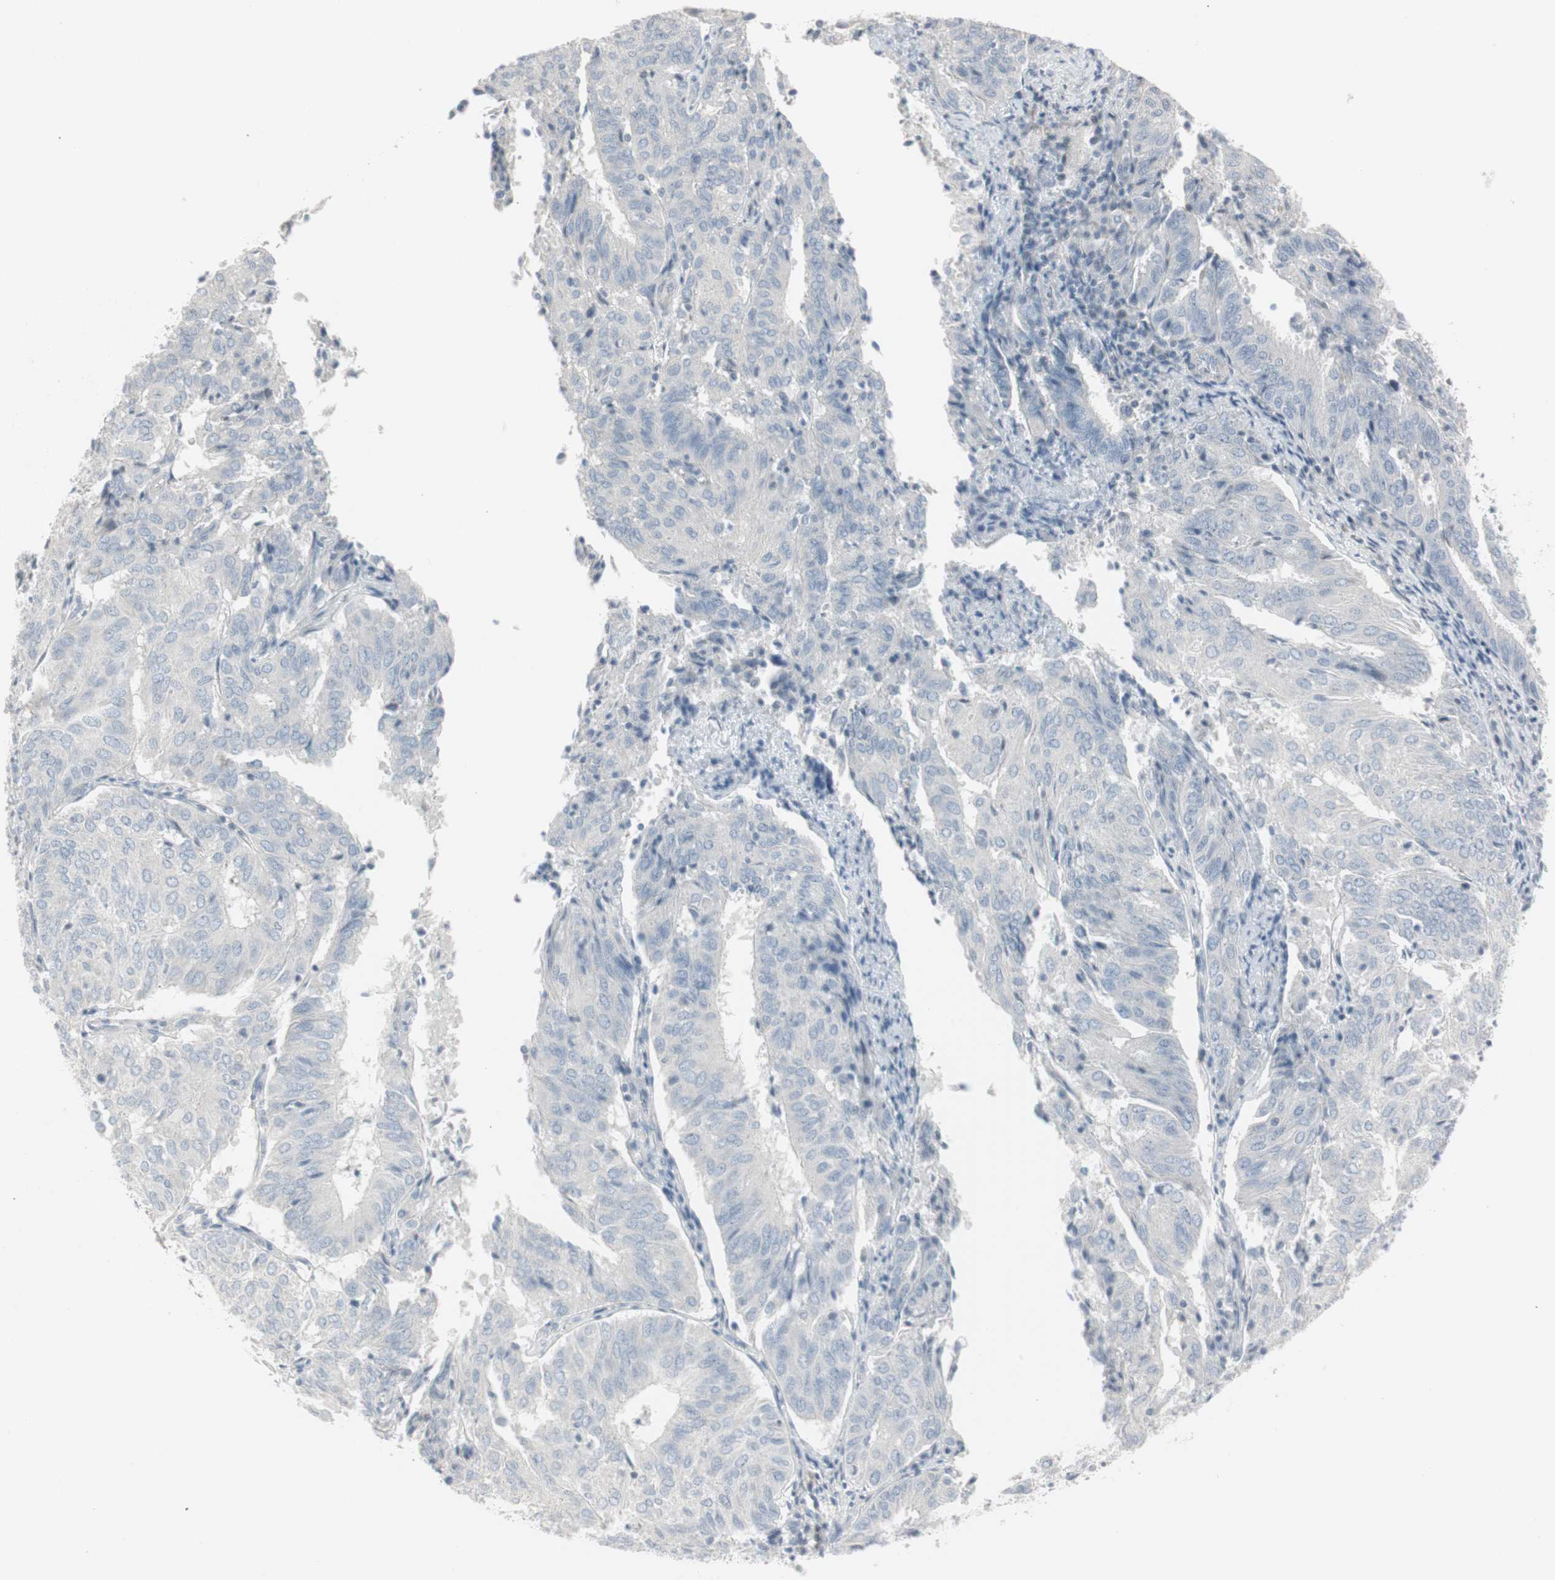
{"staining": {"intensity": "negative", "quantity": "none", "location": "none"}, "tissue": "endometrial cancer", "cell_type": "Tumor cells", "image_type": "cancer", "snomed": [{"axis": "morphology", "description": "Adenocarcinoma, NOS"}, {"axis": "topography", "description": "Uterus"}], "caption": "Tumor cells show no significant expression in endometrial cancer.", "gene": "DMPK", "patient": {"sex": "female", "age": 60}}